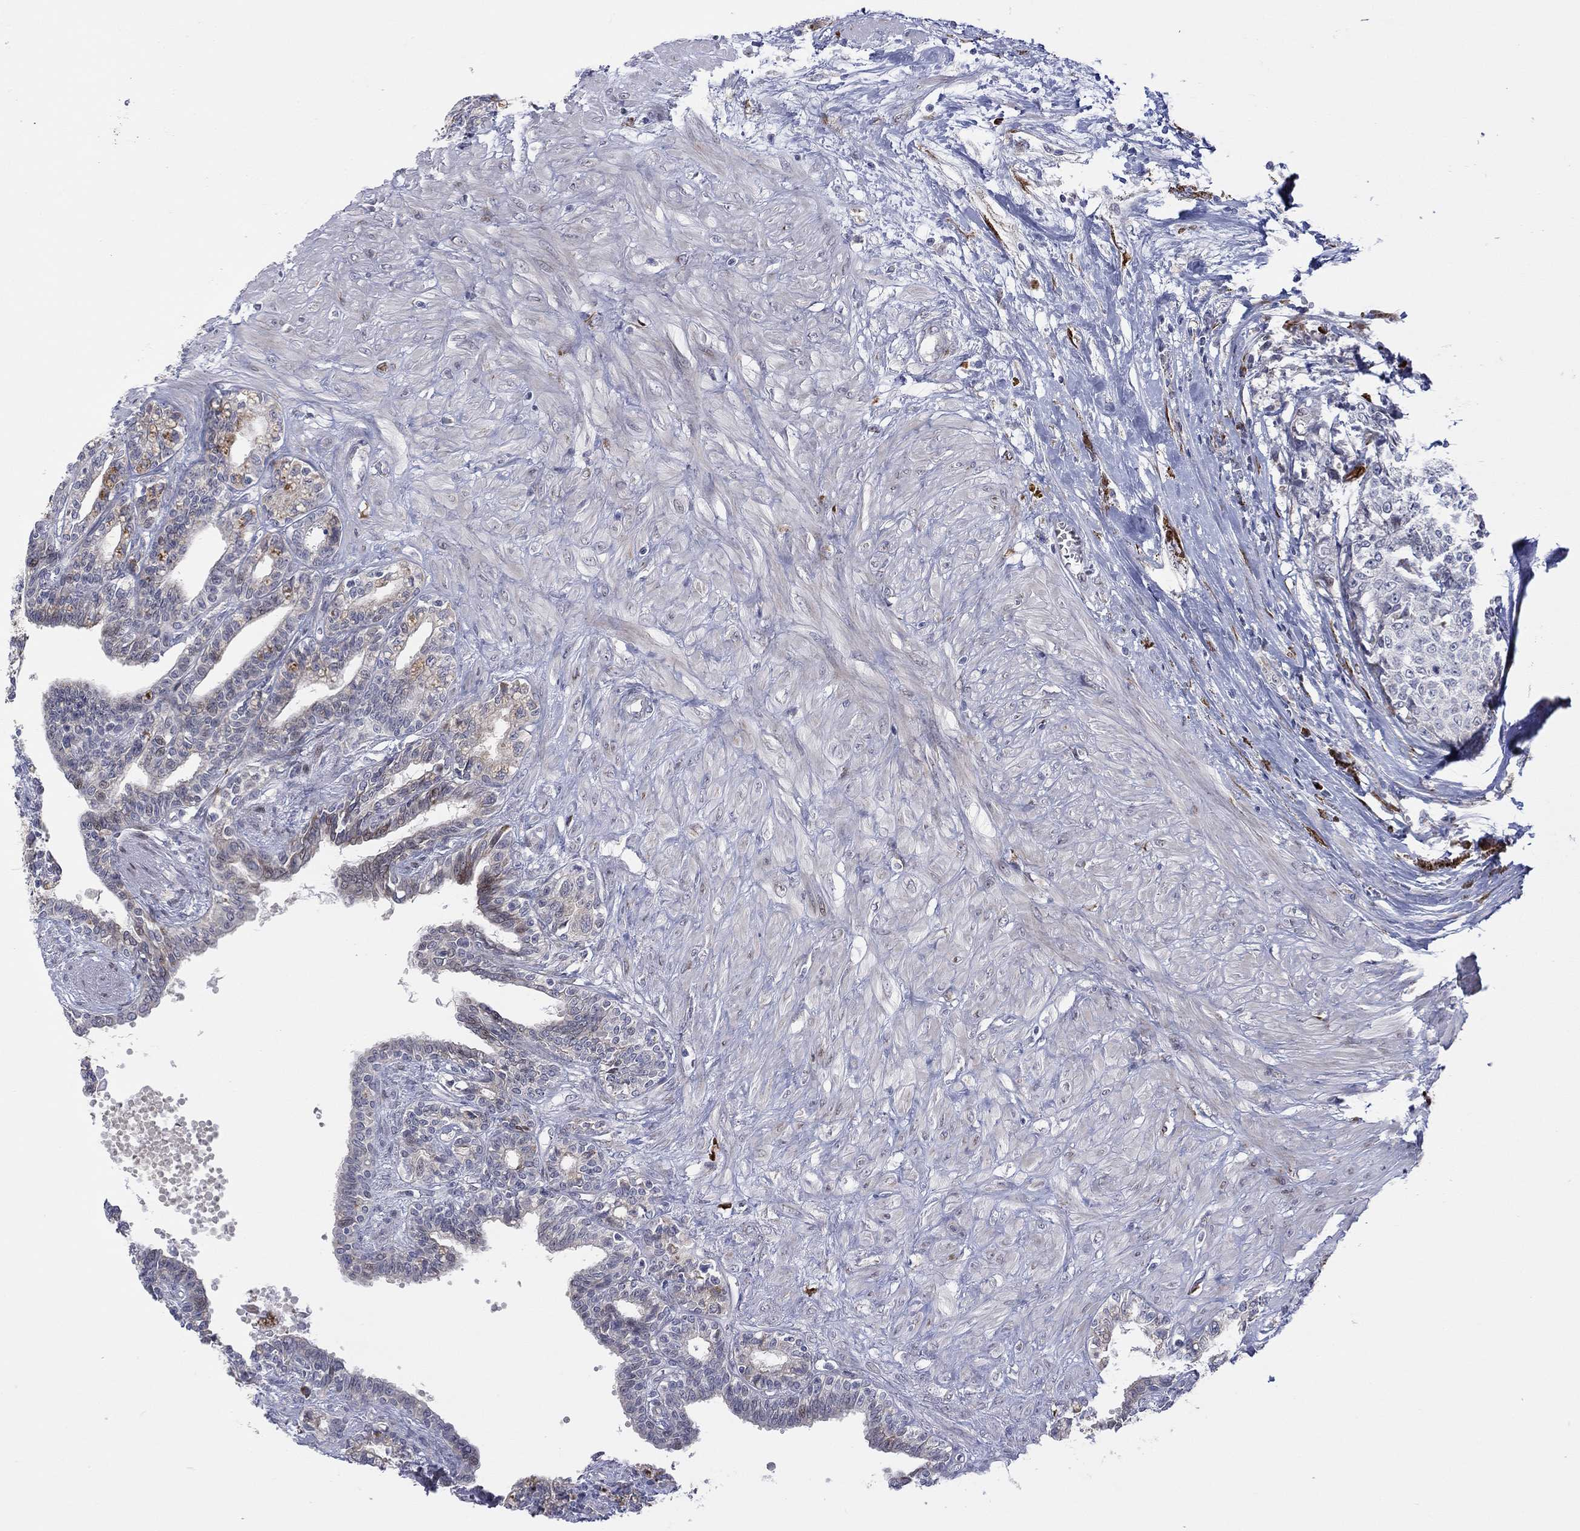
{"staining": {"intensity": "negative", "quantity": "none", "location": "none"}, "tissue": "seminal vesicle", "cell_type": "Glandular cells", "image_type": "normal", "snomed": [{"axis": "morphology", "description": "Normal tissue, NOS"}, {"axis": "morphology", "description": "Urothelial carcinoma, NOS"}, {"axis": "topography", "description": "Urinary bladder"}, {"axis": "topography", "description": "Seminal veicle"}], "caption": "DAB (3,3'-diaminobenzidine) immunohistochemical staining of normal seminal vesicle demonstrates no significant staining in glandular cells.", "gene": "TTC21B", "patient": {"sex": "male", "age": 76}}